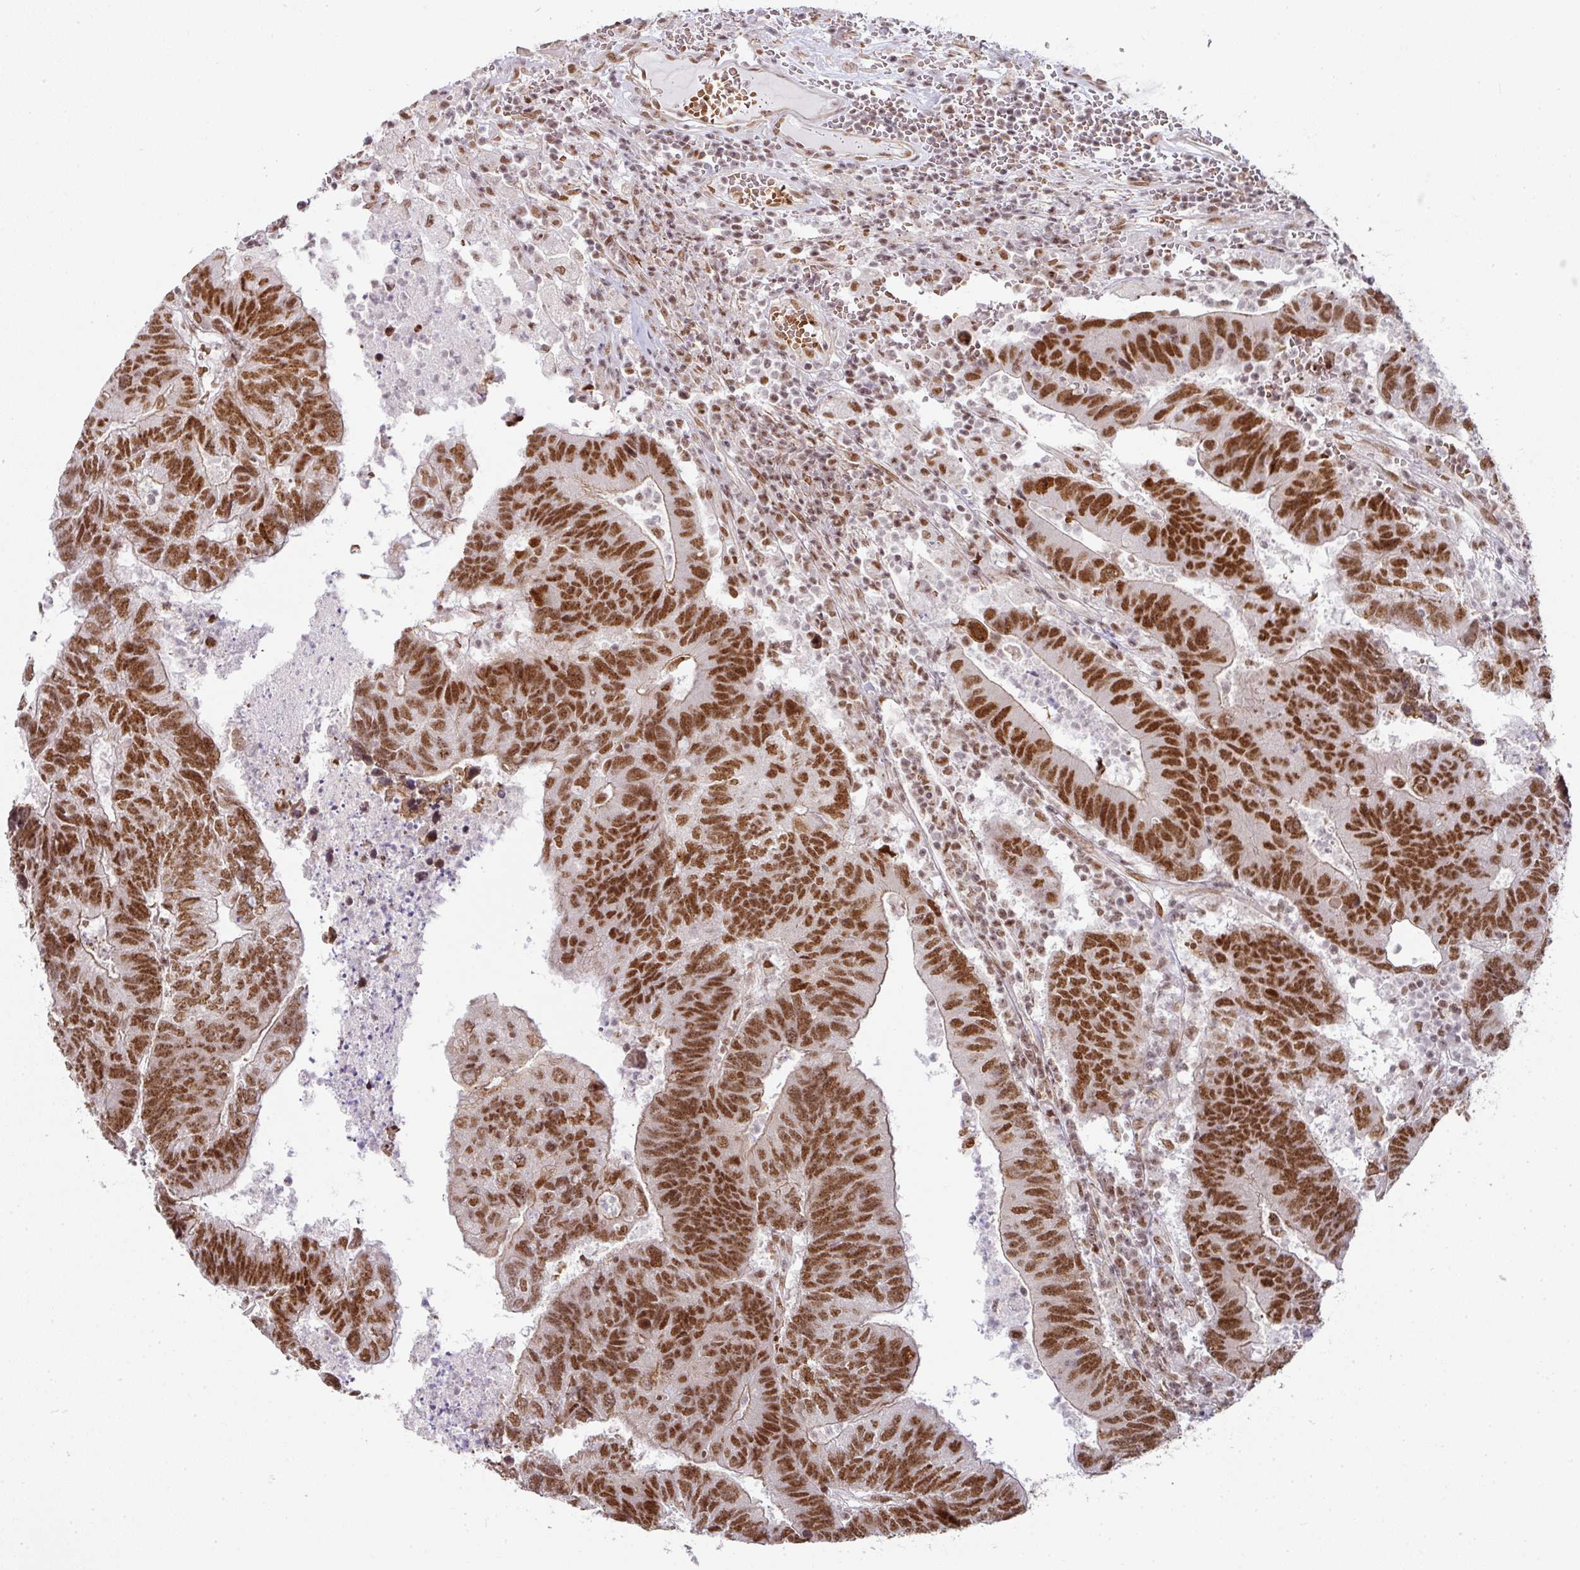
{"staining": {"intensity": "strong", "quantity": ">75%", "location": "cytoplasmic/membranous,nuclear"}, "tissue": "colorectal cancer", "cell_type": "Tumor cells", "image_type": "cancer", "snomed": [{"axis": "morphology", "description": "Adenocarcinoma, NOS"}, {"axis": "topography", "description": "Colon"}], "caption": "This histopathology image exhibits colorectal cancer stained with IHC to label a protein in brown. The cytoplasmic/membranous and nuclear of tumor cells show strong positivity for the protein. Nuclei are counter-stained blue.", "gene": "NCOA5", "patient": {"sex": "female", "age": 48}}